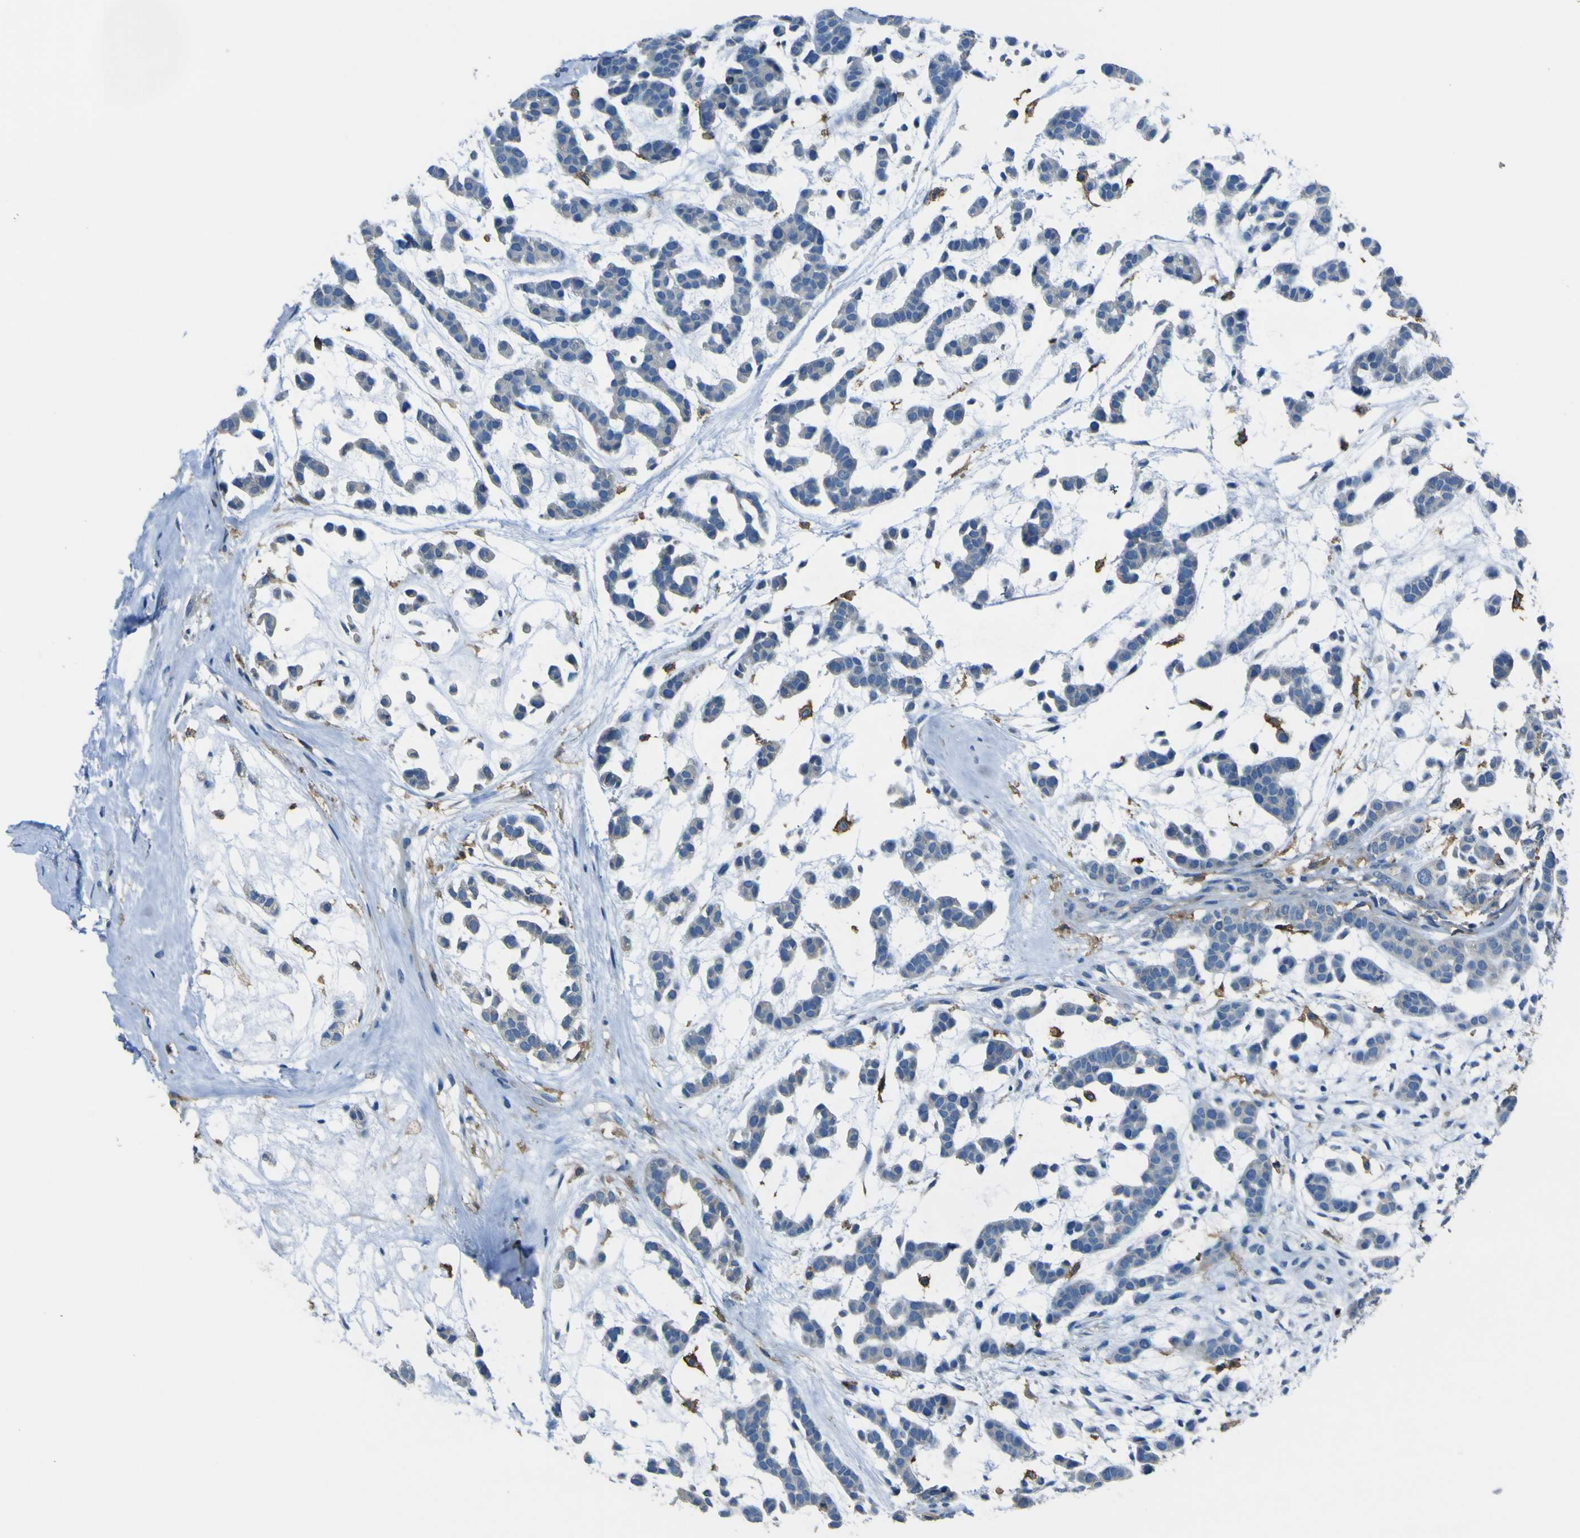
{"staining": {"intensity": "negative", "quantity": "none", "location": "none"}, "tissue": "head and neck cancer", "cell_type": "Tumor cells", "image_type": "cancer", "snomed": [{"axis": "morphology", "description": "Adenocarcinoma, NOS"}, {"axis": "morphology", "description": "Adenoma, NOS"}, {"axis": "topography", "description": "Head-Neck"}], "caption": "Adenoma (head and neck) was stained to show a protein in brown. There is no significant expression in tumor cells. (DAB IHC, high magnification).", "gene": "LAIR1", "patient": {"sex": "female", "age": 55}}